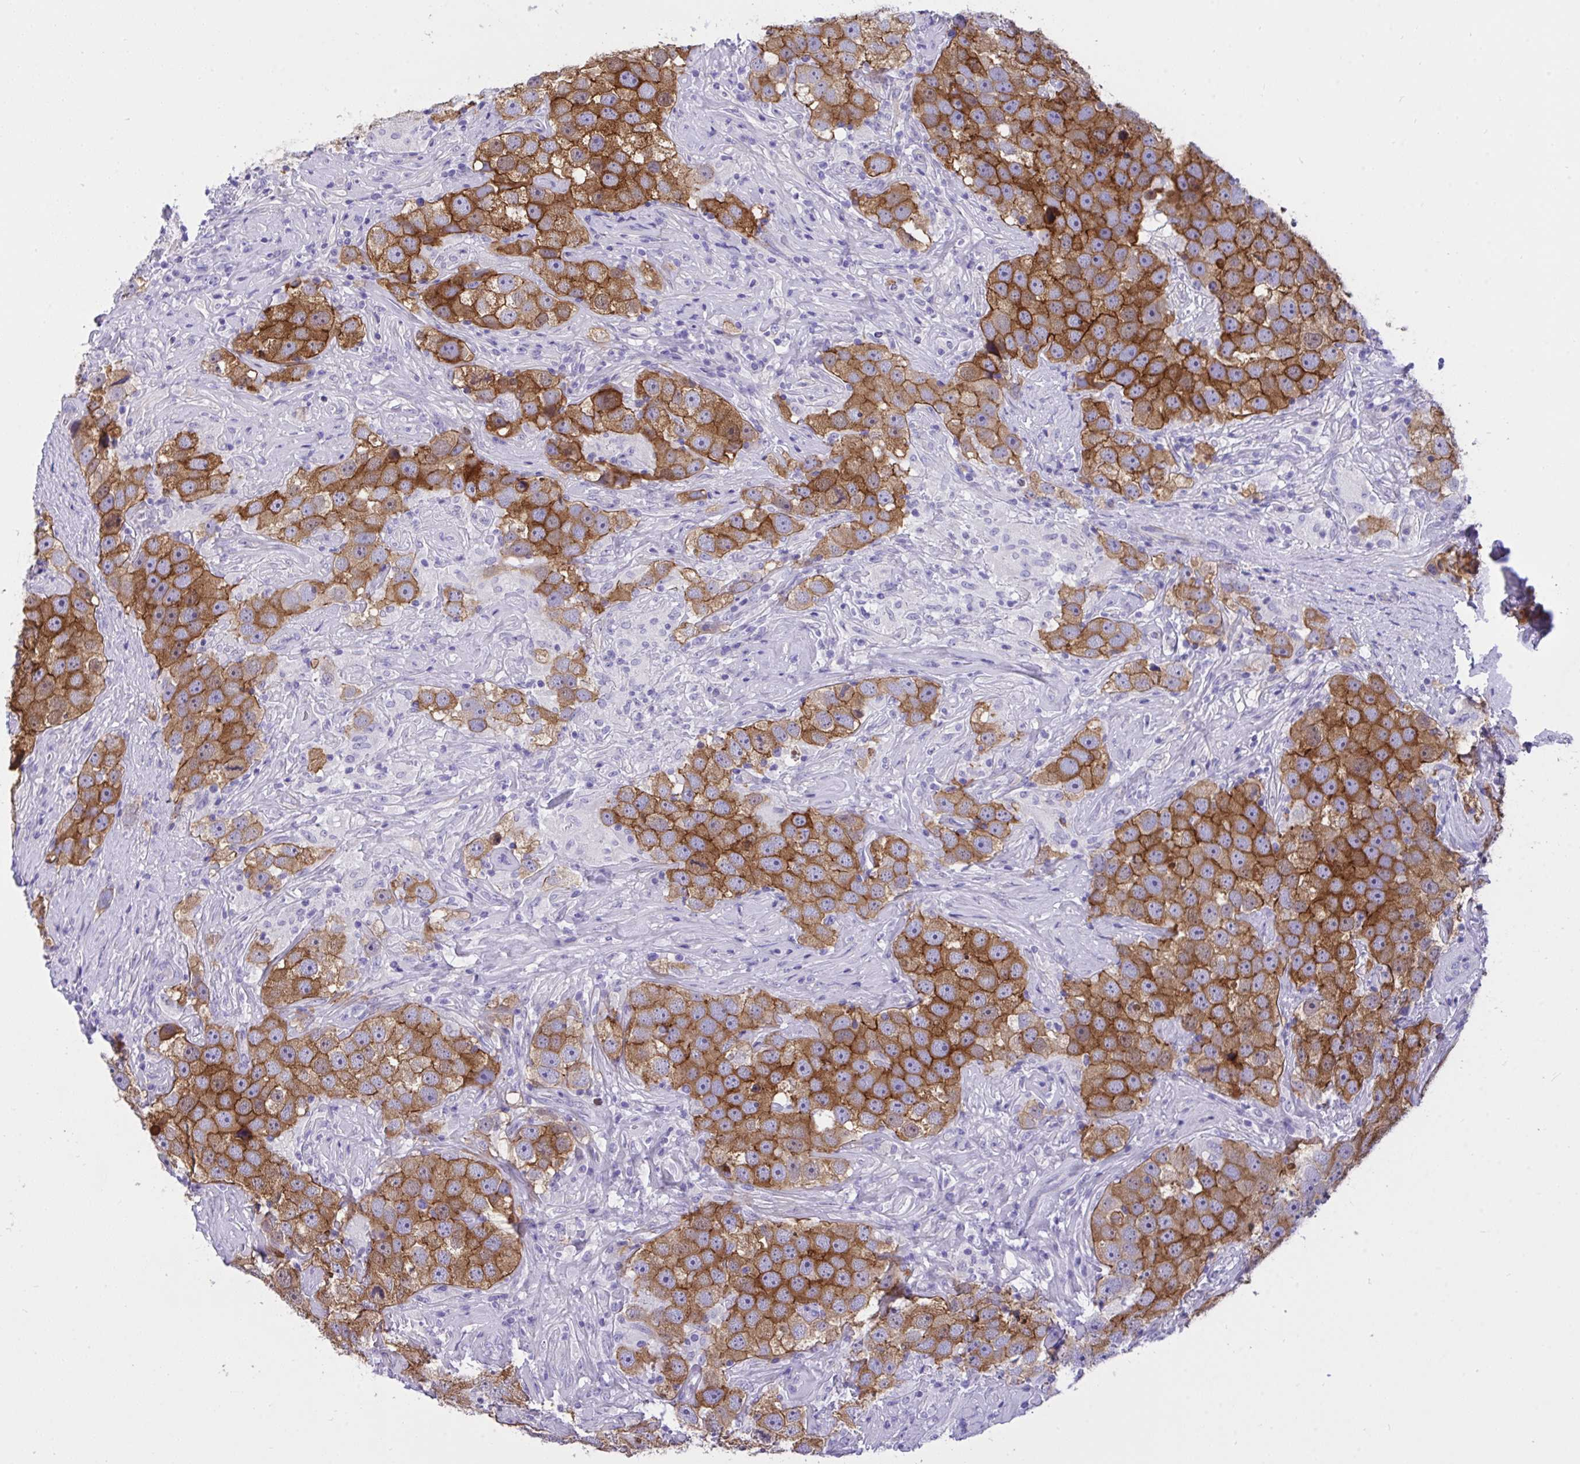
{"staining": {"intensity": "moderate", "quantity": ">75%", "location": "cytoplasmic/membranous"}, "tissue": "testis cancer", "cell_type": "Tumor cells", "image_type": "cancer", "snomed": [{"axis": "morphology", "description": "Seminoma, NOS"}, {"axis": "topography", "description": "Testis"}], "caption": "Immunohistochemistry of human testis cancer displays medium levels of moderate cytoplasmic/membranous positivity in approximately >75% of tumor cells.", "gene": "TLN2", "patient": {"sex": "male", "age": 49}}